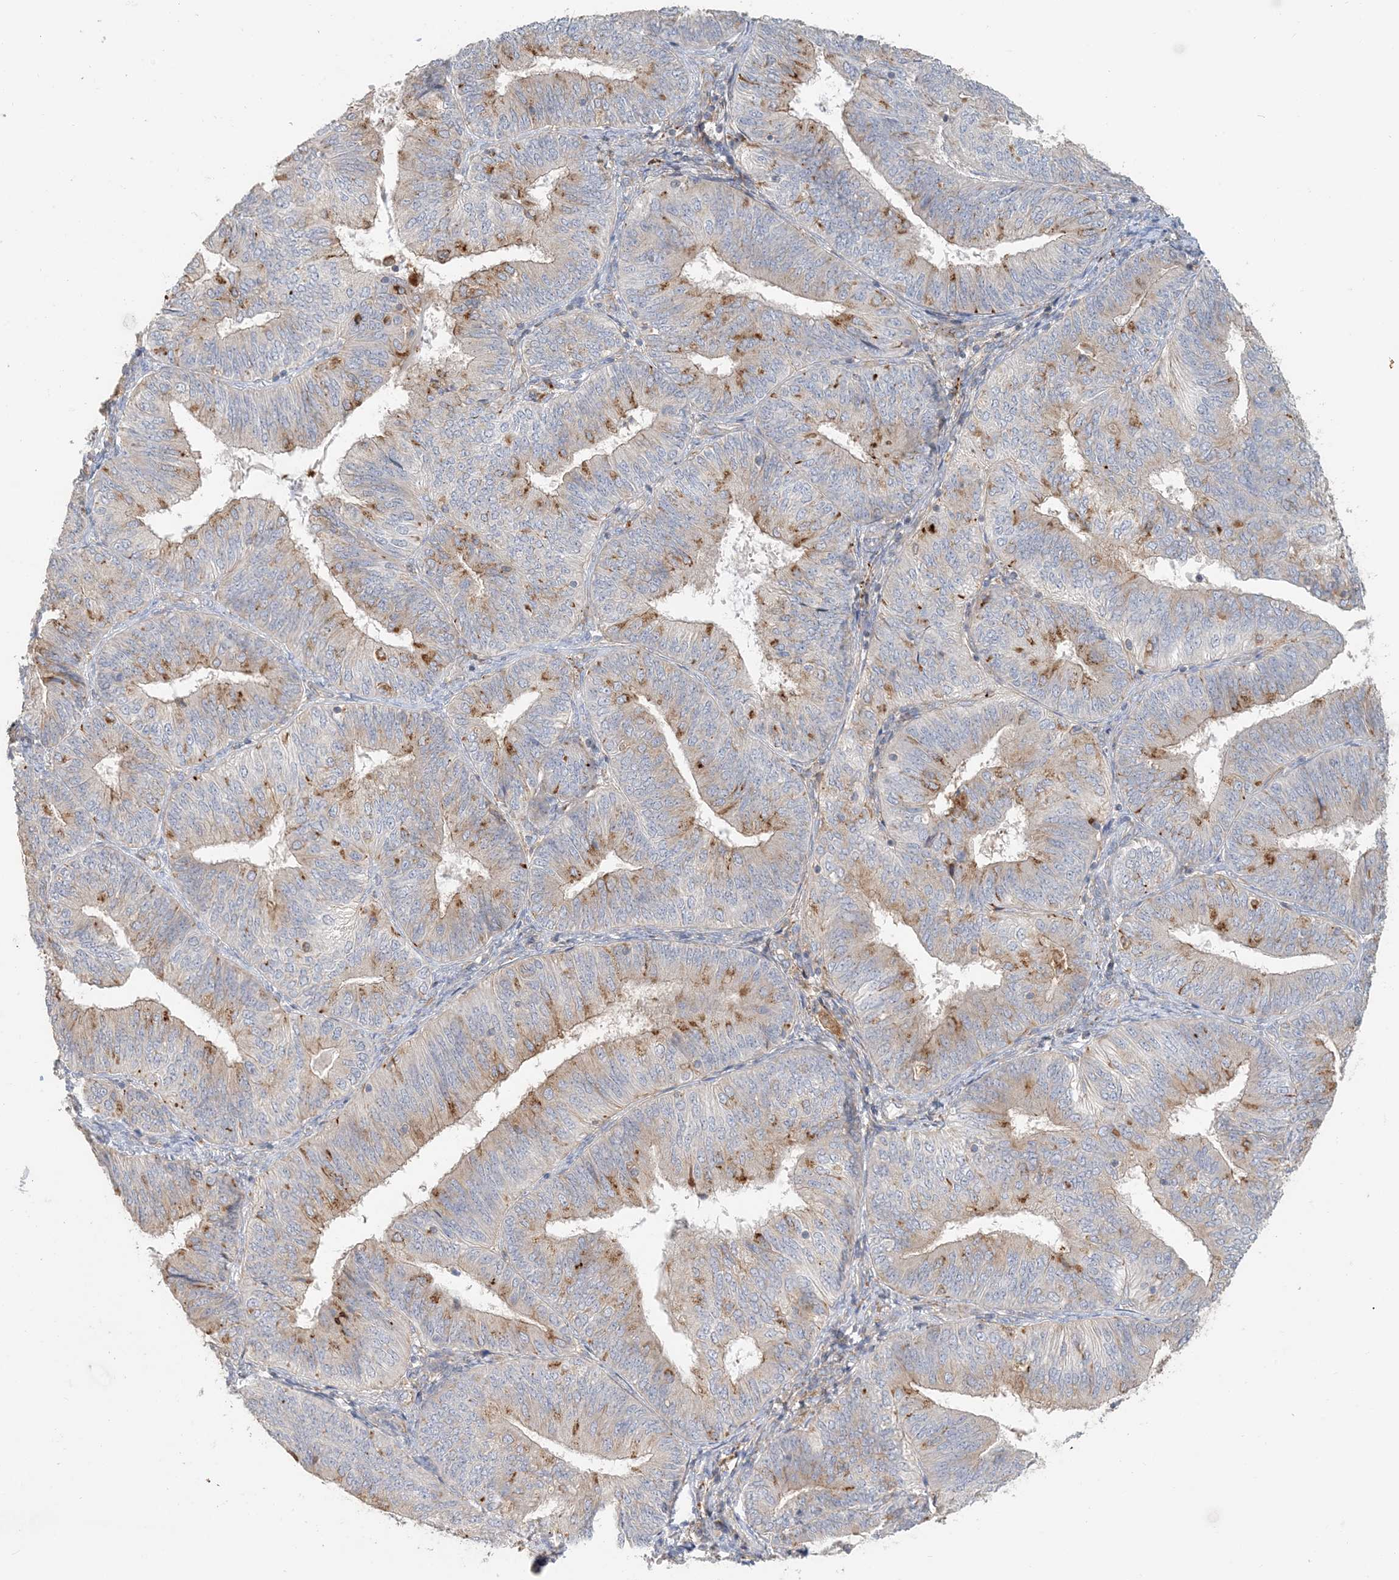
{"staining": {"intensity": "moderate", "quantity": "25%-75%", "location": "cytoplasmic/membranous"}, "tissue": "endometrial cancer", "cell_type": "Tumor cells", "image_type": "cancer", "snomed": [{"axis": "morphology", "description": "Adenocarcinoma, NOS"}, {"axis": "topography", "description": "Endometrium"}], "caption": "Immunohistochemical staining of endometrial adenocarcinoma exhibits medium levels of moderate cytoplasmic/membranous protein staining in approximately 25%-75% of tumor cells.", "gene": "SPPL2A", "patient": {"sex": "female", "age": 58}}